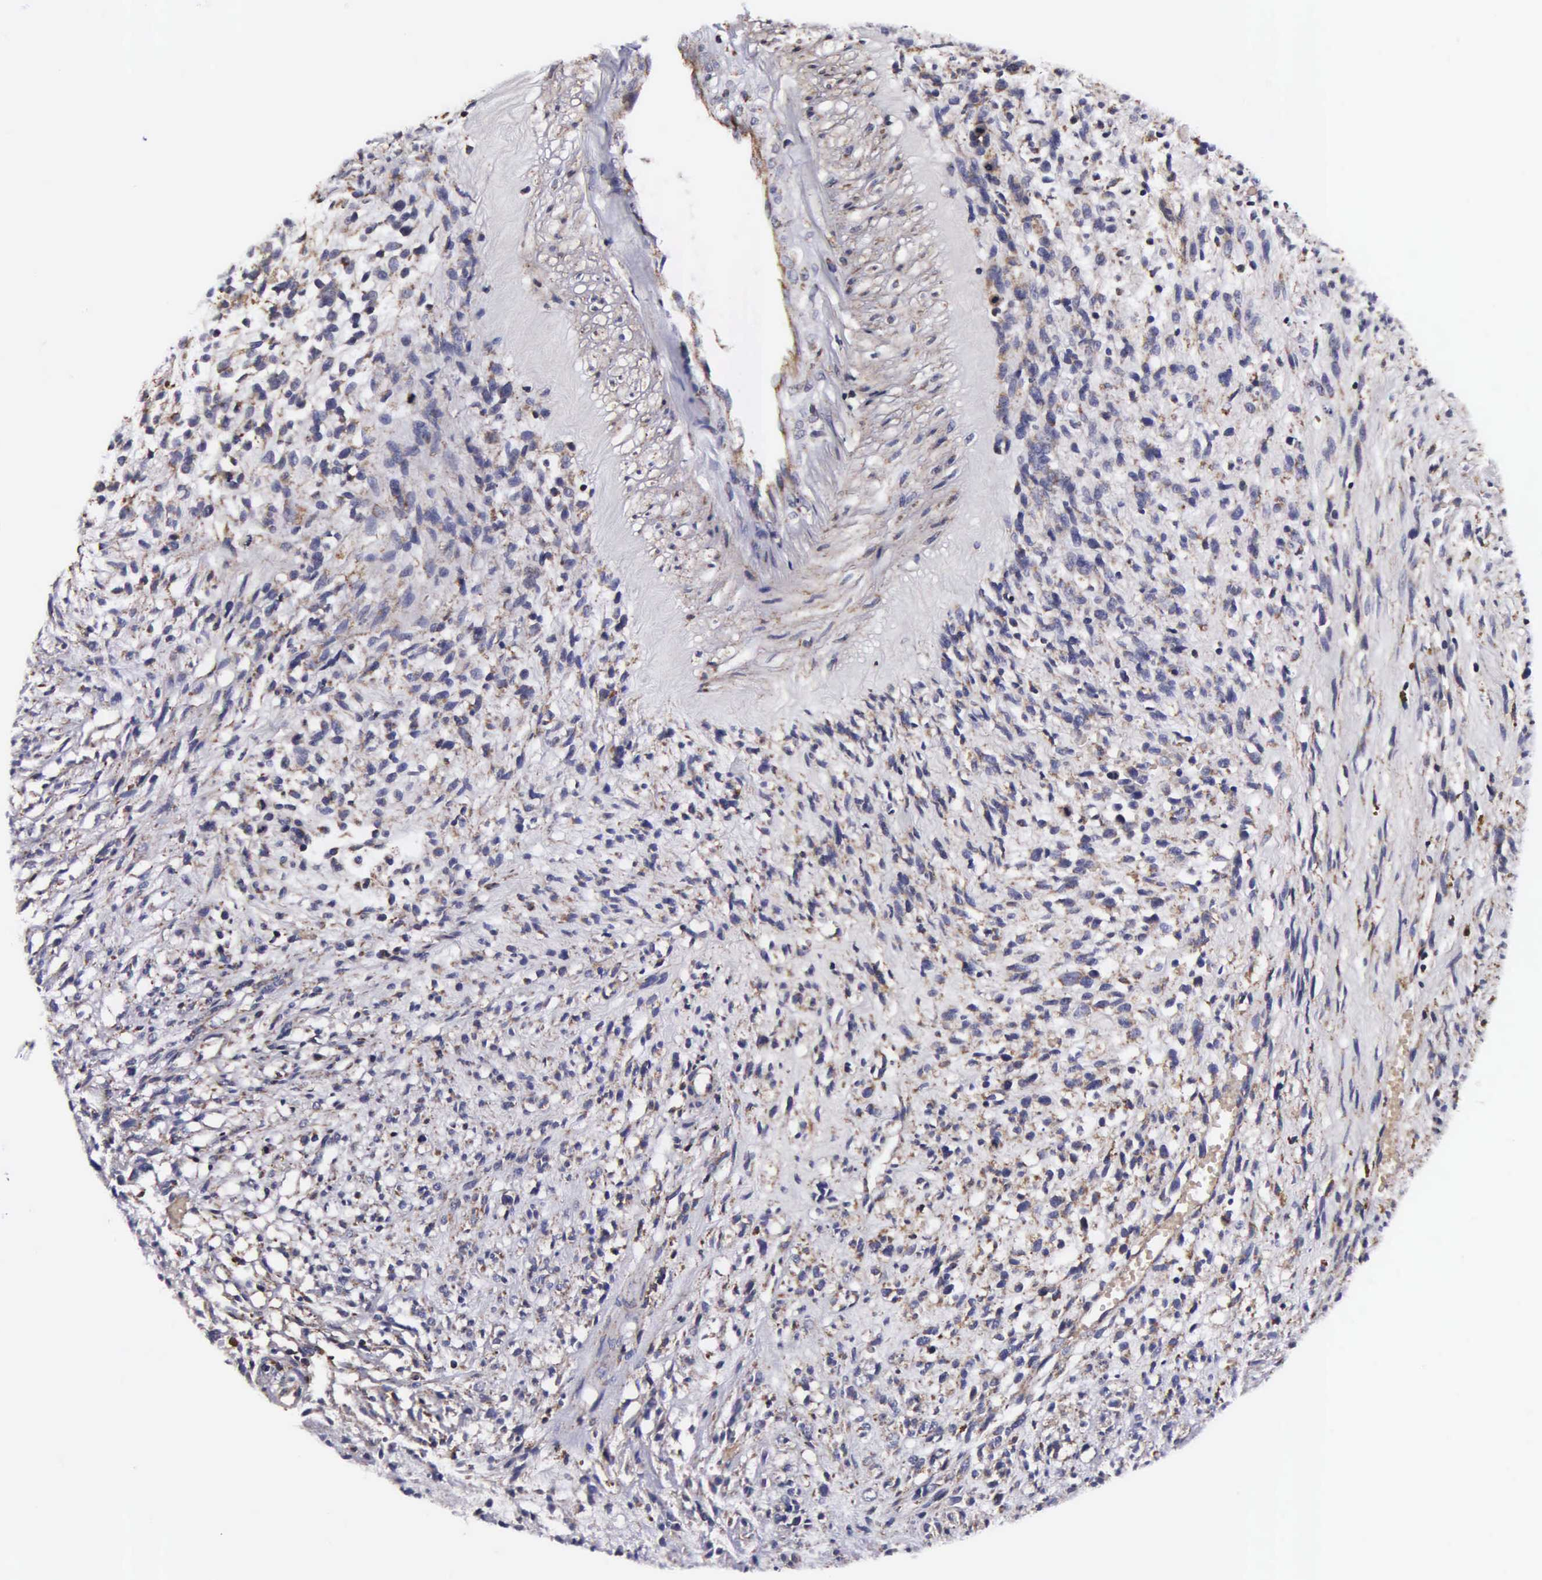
{"staining": {"intensity": "weak", "quantity": "25%-75%", "location": "cytoplasmic/membranous"}, "tissue": "glioma", "cell_type": "Tumor cells", "image_type": "cancer", "snomed": [{"axis": "morphology", "description": "Glioma, malignant, High grade"}, {"axis": "topography", "description": "Brain"}], "caption": "High-magnification brightfield microscopy of malignant glioma (high-grade) stained with DAB (brown) and counterstained with hematoxylin (blue). tumor cells exhibit weak cytoplasmic/membranous positivity is appreciated in approximately25%-75% of cells.", "gene": "PSMA3", "patient": {"sex": "male", "age": 66}}